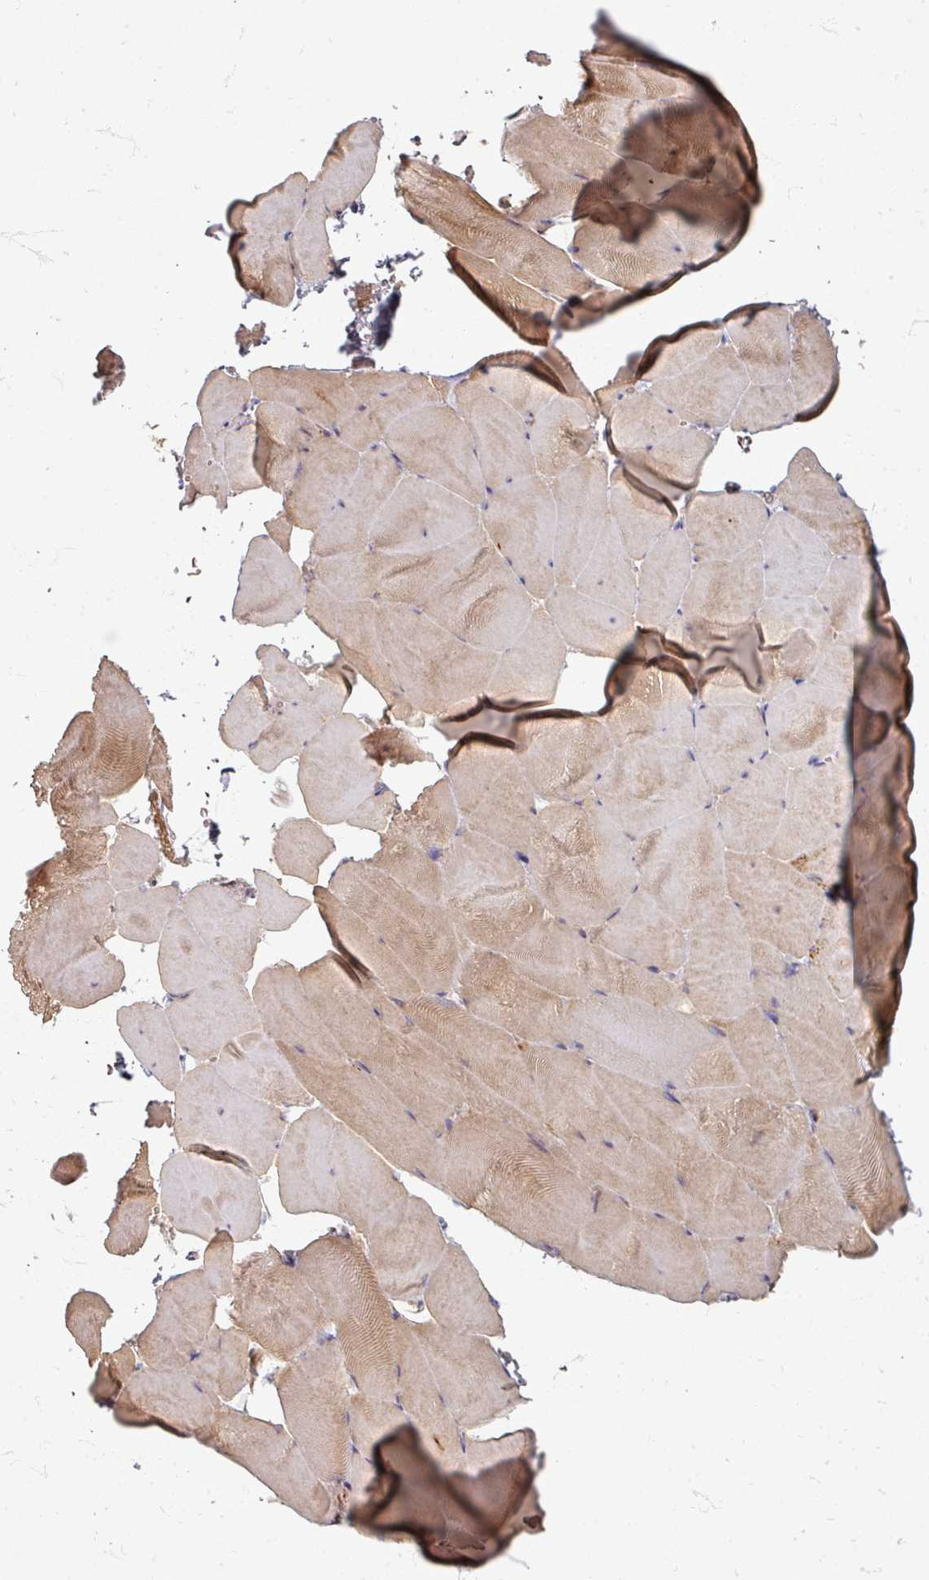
{"staining": {"intensity": "moderate", "quantity": "<25%", "location": "cytoplasmic/membranous"}, "tissue": "skeletal muscle", "cell_type": "Myocytes", "image_type": "normal", "snomed": [{"axis": "morphology", "description": "Normal tissue, NOS"}, {"axis": "topography", "description": "Skeletal muscle"}], "caption": "Moderate cytoplasmic/membranous protein positivity is appreciated in about <25% of myocytes in skeletal muscle. The protein of interest is stained brown, and the nuclei are stained in blue (DAB (3,3'-diaminobenzidine) IHC with brightfield microscopy, high magnification).", "gene": "GABARAPL1", "patient": {"sex": "female", "age": 64}}